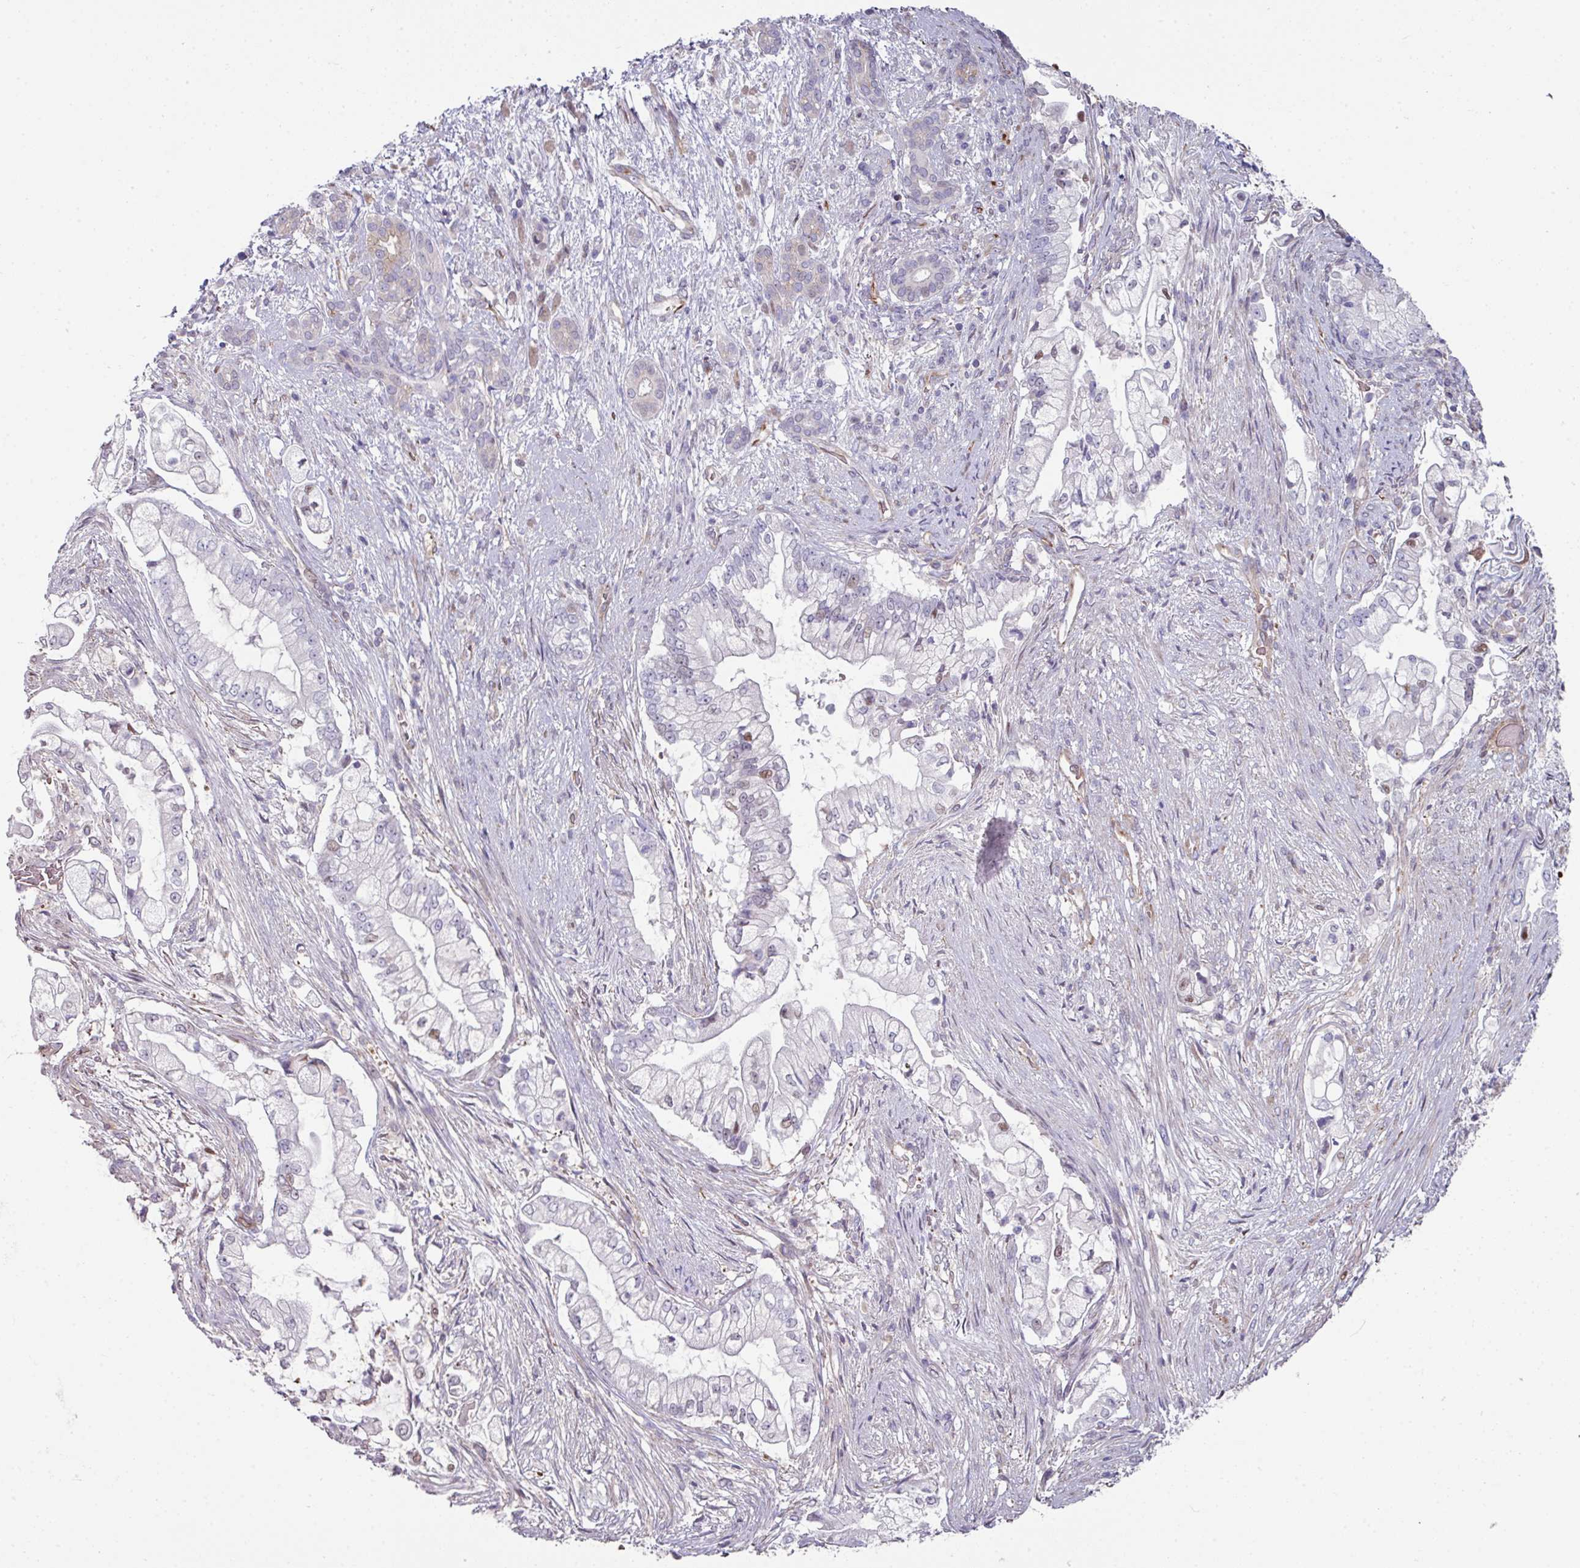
{"staining": {"intensity": "negative", "quantity": "none", "location": "none"}, "tissue": "pancreatic cancer", "cell_type": "Tumor cells", "image_type": "cancer", "snomed": [{"axis": "morphology", "description": "Adenocarcinoma, NOS"}, {"axis": "topography", "description": "Pancreas"}], "caption": "The micrograph shows no significant expression in tumor cells of pancreatic cancer.", "gene": "ANO9", "patient": {"sex": "female", "age": 69}}